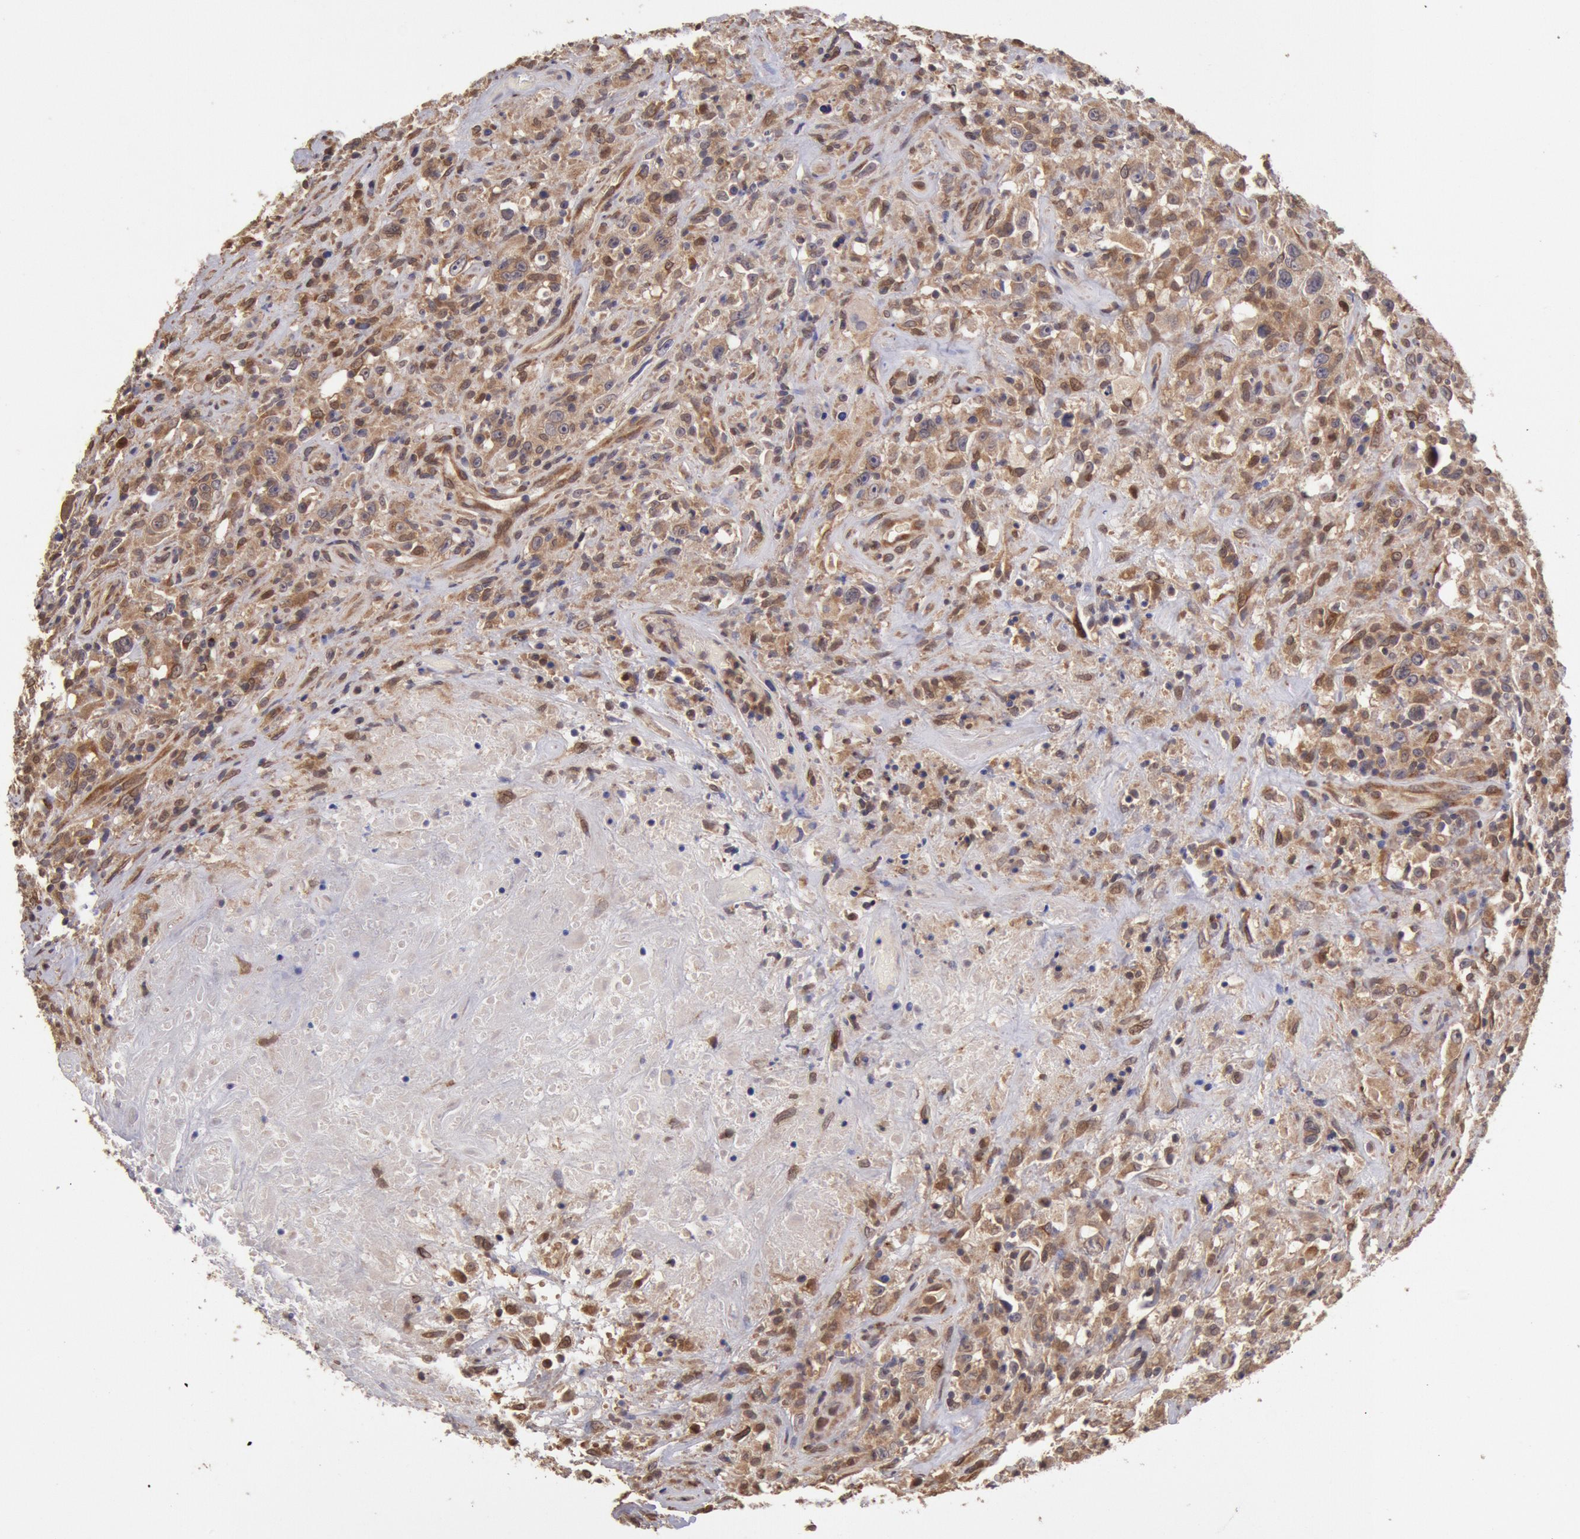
{"staining": {"intensity": "moderate", "quantity": ">75%", "location": "cytoplasmic/membranous,nuclear"}, "tissue": "lymphoma", "cell_type": "Tumor cells", "image_type": "cancer", "snomed": [{"axis": "morphology", "description": "Hodgkin's disease, NOS"}, {"axis": "topography", "description": "Lymph node"}], "caption": "A brown stain highlights moderate cytoplasmic/membranous and nuclear staining of a protein in human lymphoma tumor cells. The staining is performed using DAB (3,3'-diaminobenzidine) brown chromogen to label protein expression. The nuclei are counter-stained blue using hematoxylin.", "gene": "COMT", "patient": {"sex": "male", "age": 46}}